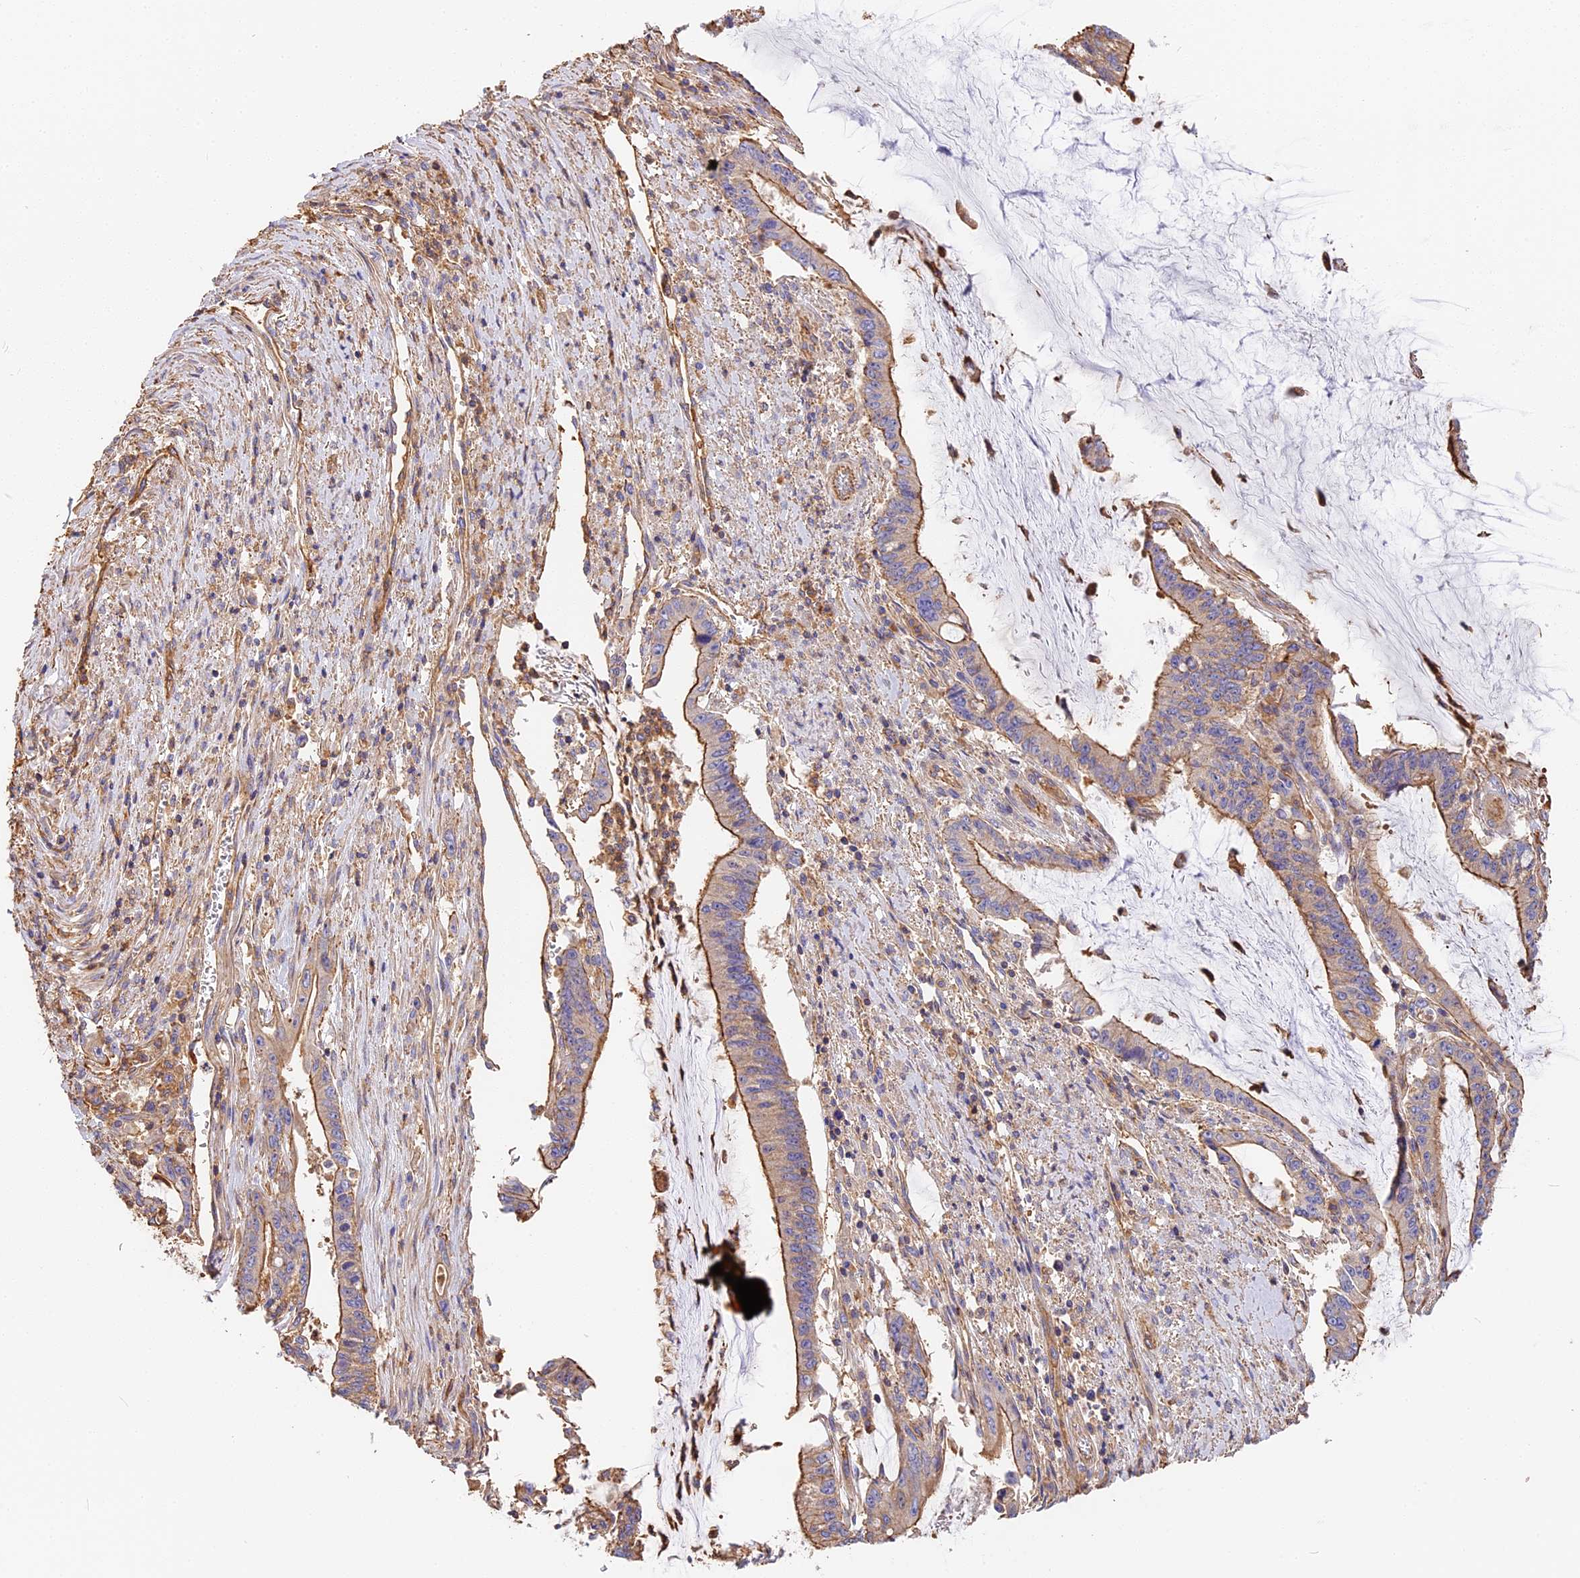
{"staining": {"intensity": "moderate", "quantity": ">75%", "location": "cytoplasmic/membranous"}, "tissue": "pancreatic cancer", "cell_type": "Tumor cells", "image_type": "cancer", "snomed": [{"axis": "morphology", "description": "Adenocarcinoma, NOS"}, {"axis": "topography", "description": "Pancreas"}], "caption": "Pancreatic cancer (adenocarcinoma) was stained to show a protein in brown. There is medium levels of moderate cytoplasmic/membranous expression in about >75% of tumor cells. (brown staining indicates protein expression, while blue staining denotes nuclei).", "gene": "VPS18", "patient": {"sex": "female", "age": 50}}